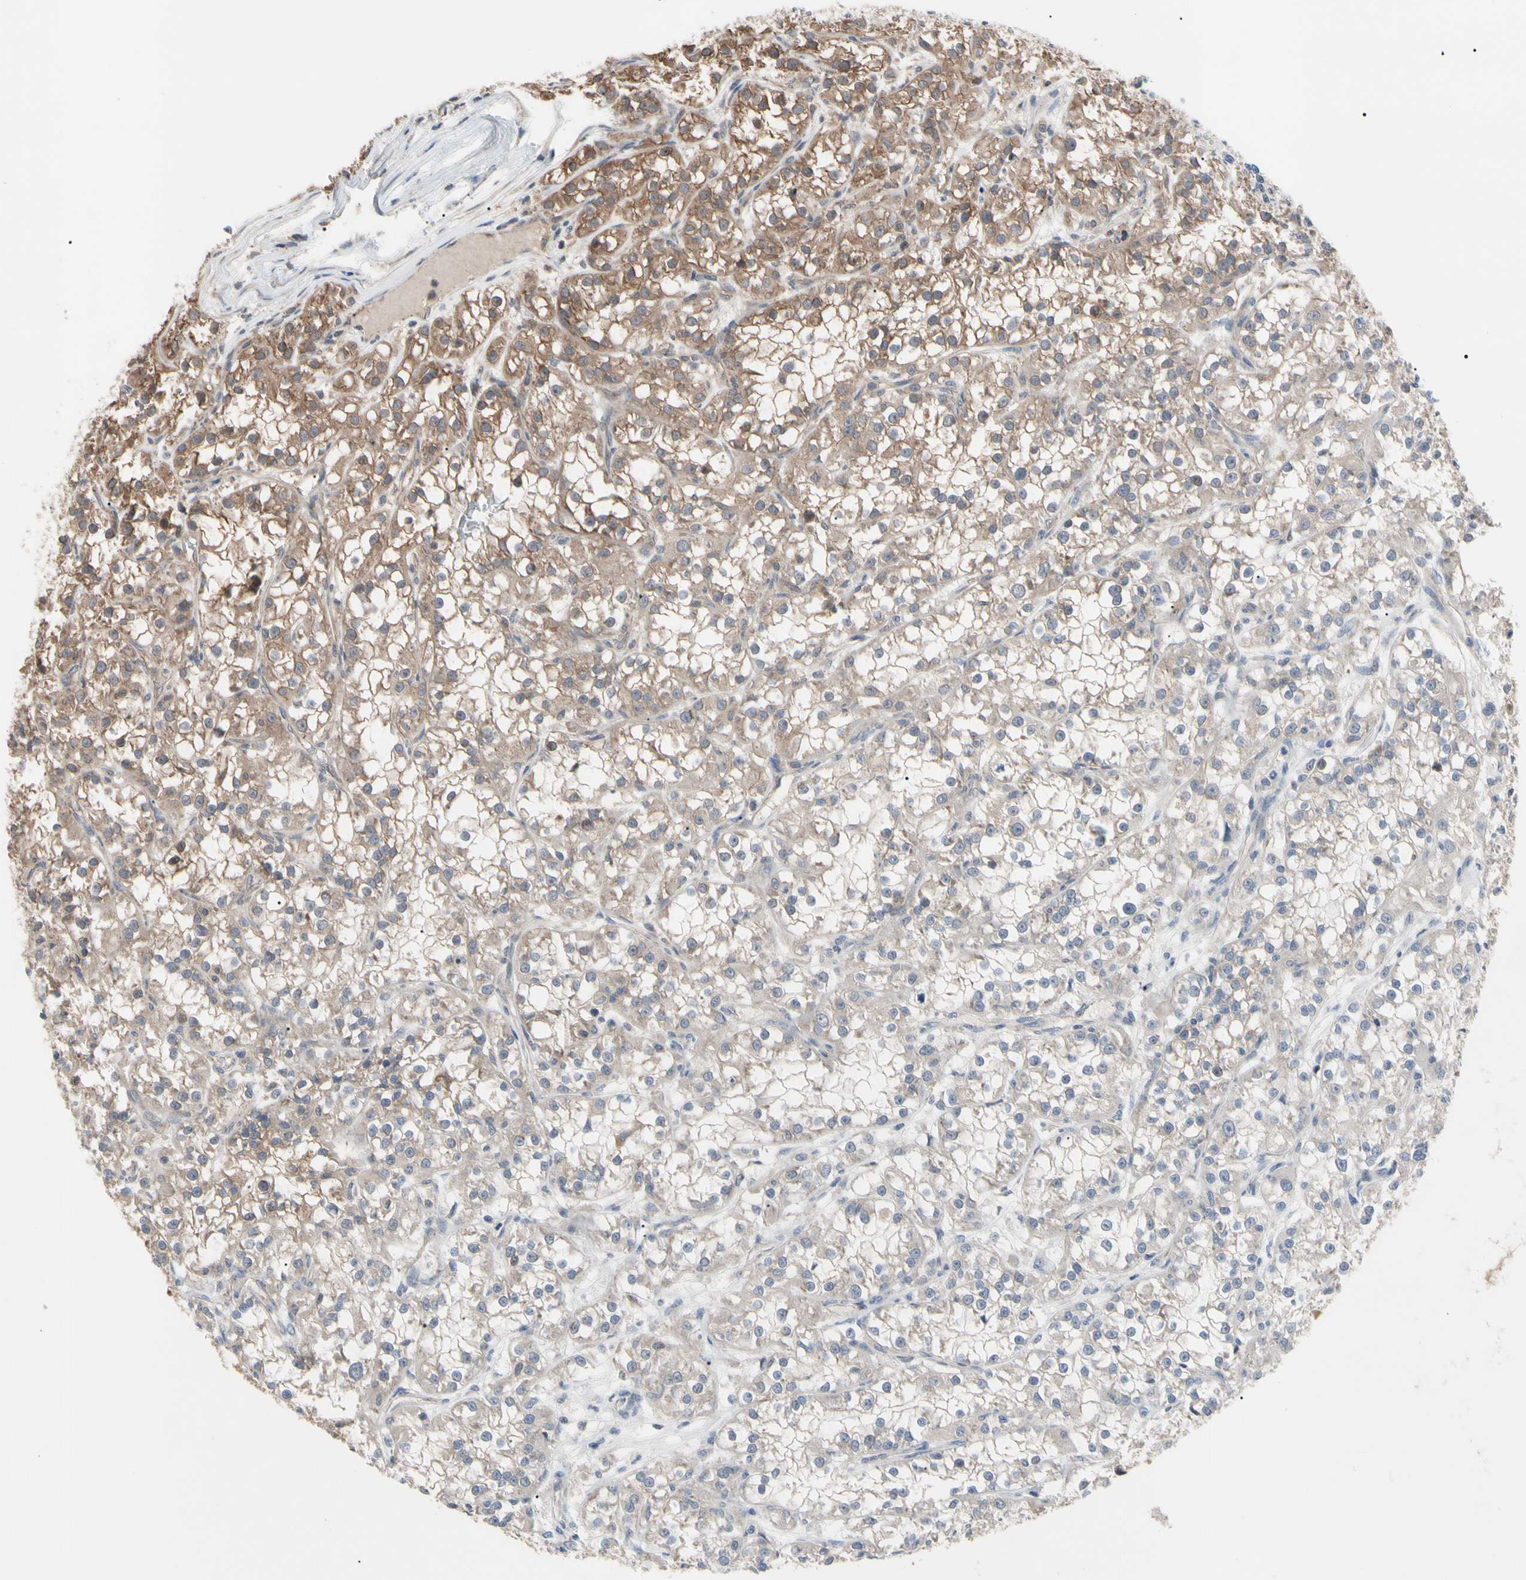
{"staining": {"intensity": "moderate", "quantity": "25%-75%", "location": "cytoplasmic/membranous"}, "tissue": "renal cancer", "cell_type": "Tumor cells", "image_type": "cancer", "snomed": [{"axis": "morphology", "description": "Adenocarcinoma, NOS"}, {"axis": "topography", "description": "Kidney"}], "caption": "Human renal adenocarcinoma stained with a brown dye exhibits moderate cytoplasmic/membranous positive expression in approximately 25%-75% of tumor cells.", "gene": "DPP8", "patient": {"sex": "female", "age": 52}}